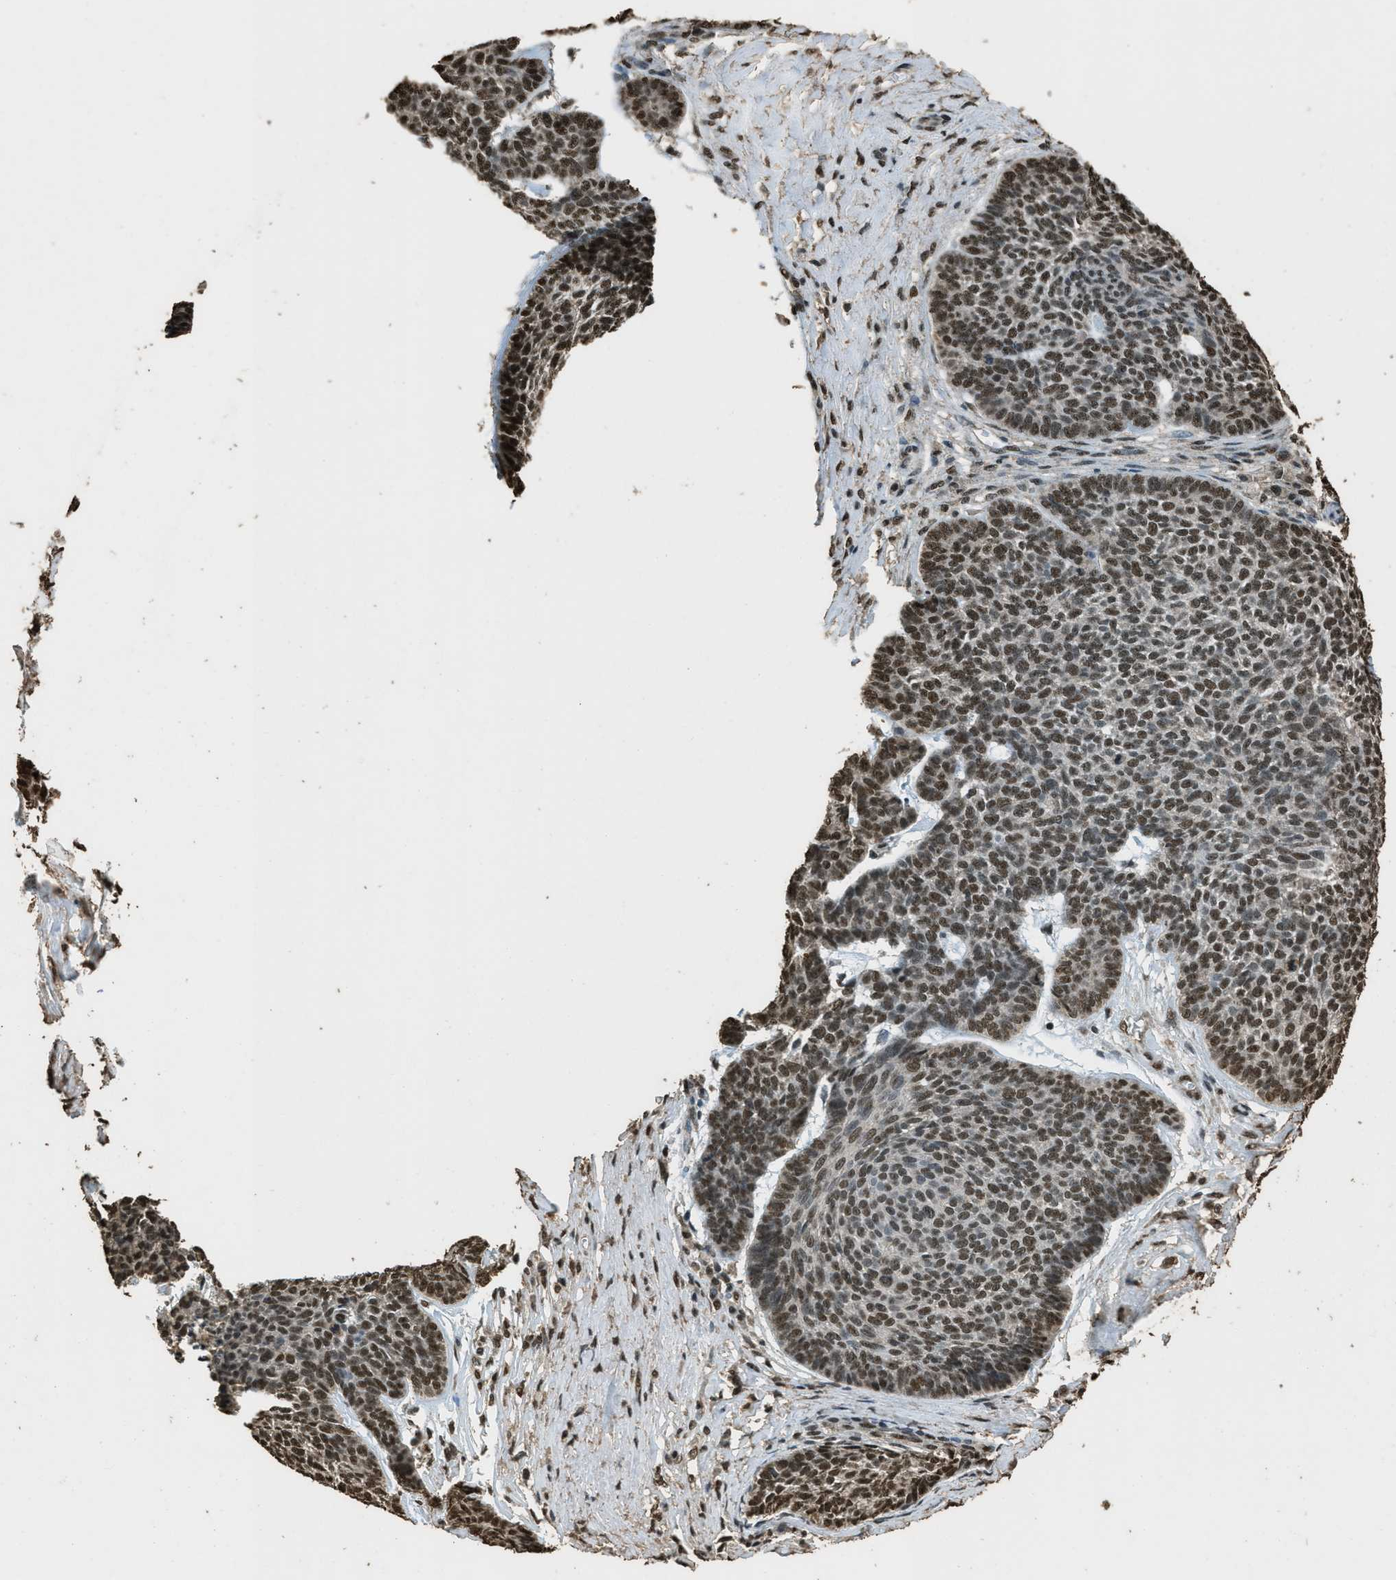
{"staining": {"intensity": "moderate", "quantity": ">75%", "location": "nuclear"}, "tissue": "skin cancer", "cell_type": "Tumor cells", "image_type": "cancer", "snomed": [{"axis": "morphology", "description": "Basal cell carcinoma"}, {"axis": "topography", "description": "Skin"}], "caption": "Tumor cells reveal moderate nuclear staining in approximately >75% of cells in basal cell carcinoma (skin). The protein of interest is shown in brown color, while the nuclei are stained blue.", "gene": "MYB", "patient": {"sex": "male", "age": 84}}